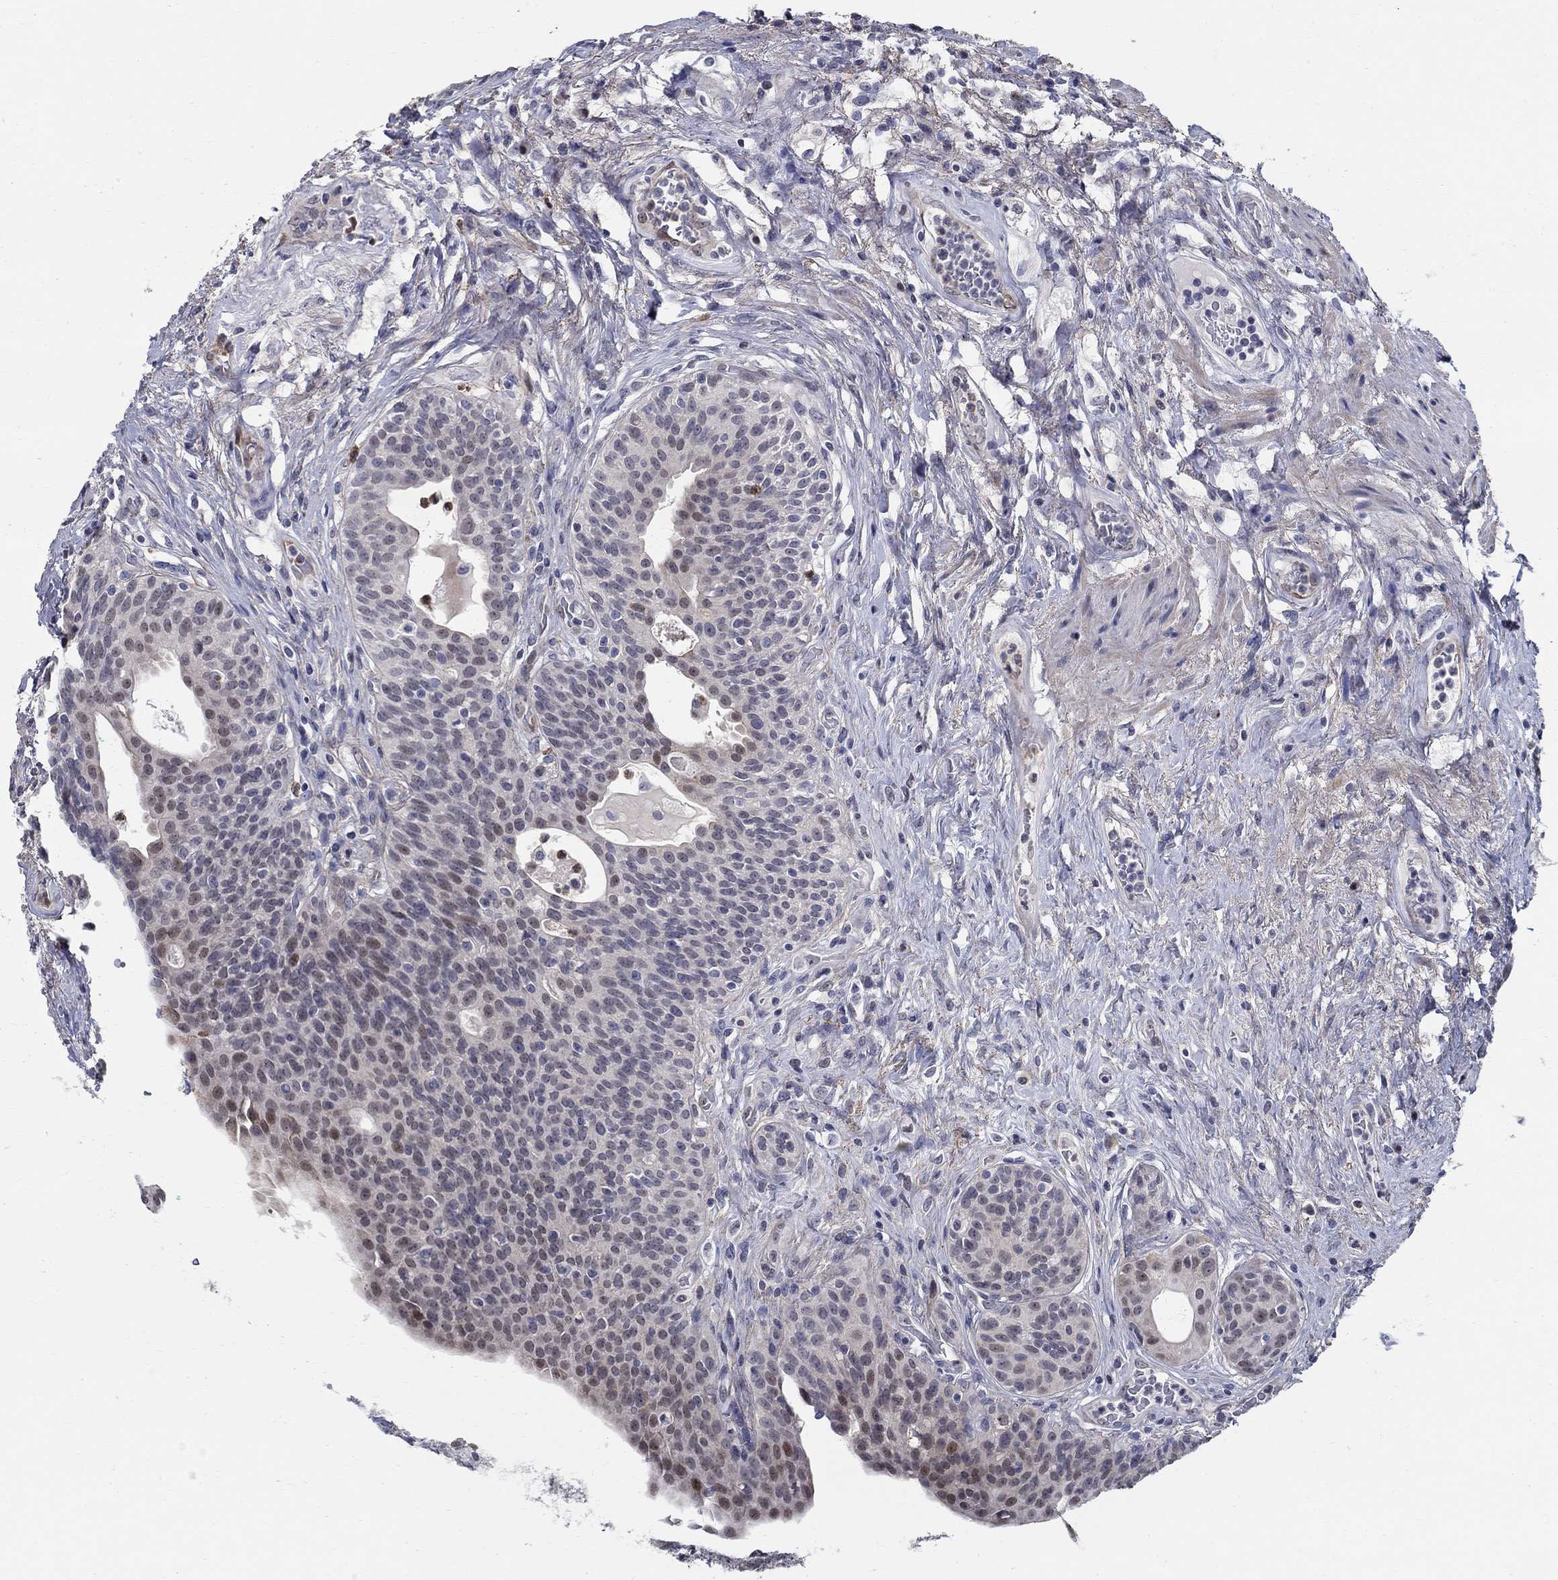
{"staining": {"intensity": "moderate", "quantity": "<25%", "location": "nuclear"}, "tissue": "urothelial cancer", "cell_type": "Tumor cells", "image_type": "cancer", "snomed": [{"axis": "morphology", "description": "Urothelial carcinoma, High grade"}, {"axis": "topography", "description": "Urinary bladder"}], "caption": "IHC (DAB (3,3'-diaminobenzidine)) staining of urothelial cancer displays moderate nuclear protein staining in about <25% of tumor cells.", "gene": "C16orf46", "patient": {"sex": "male", "age": 79}}